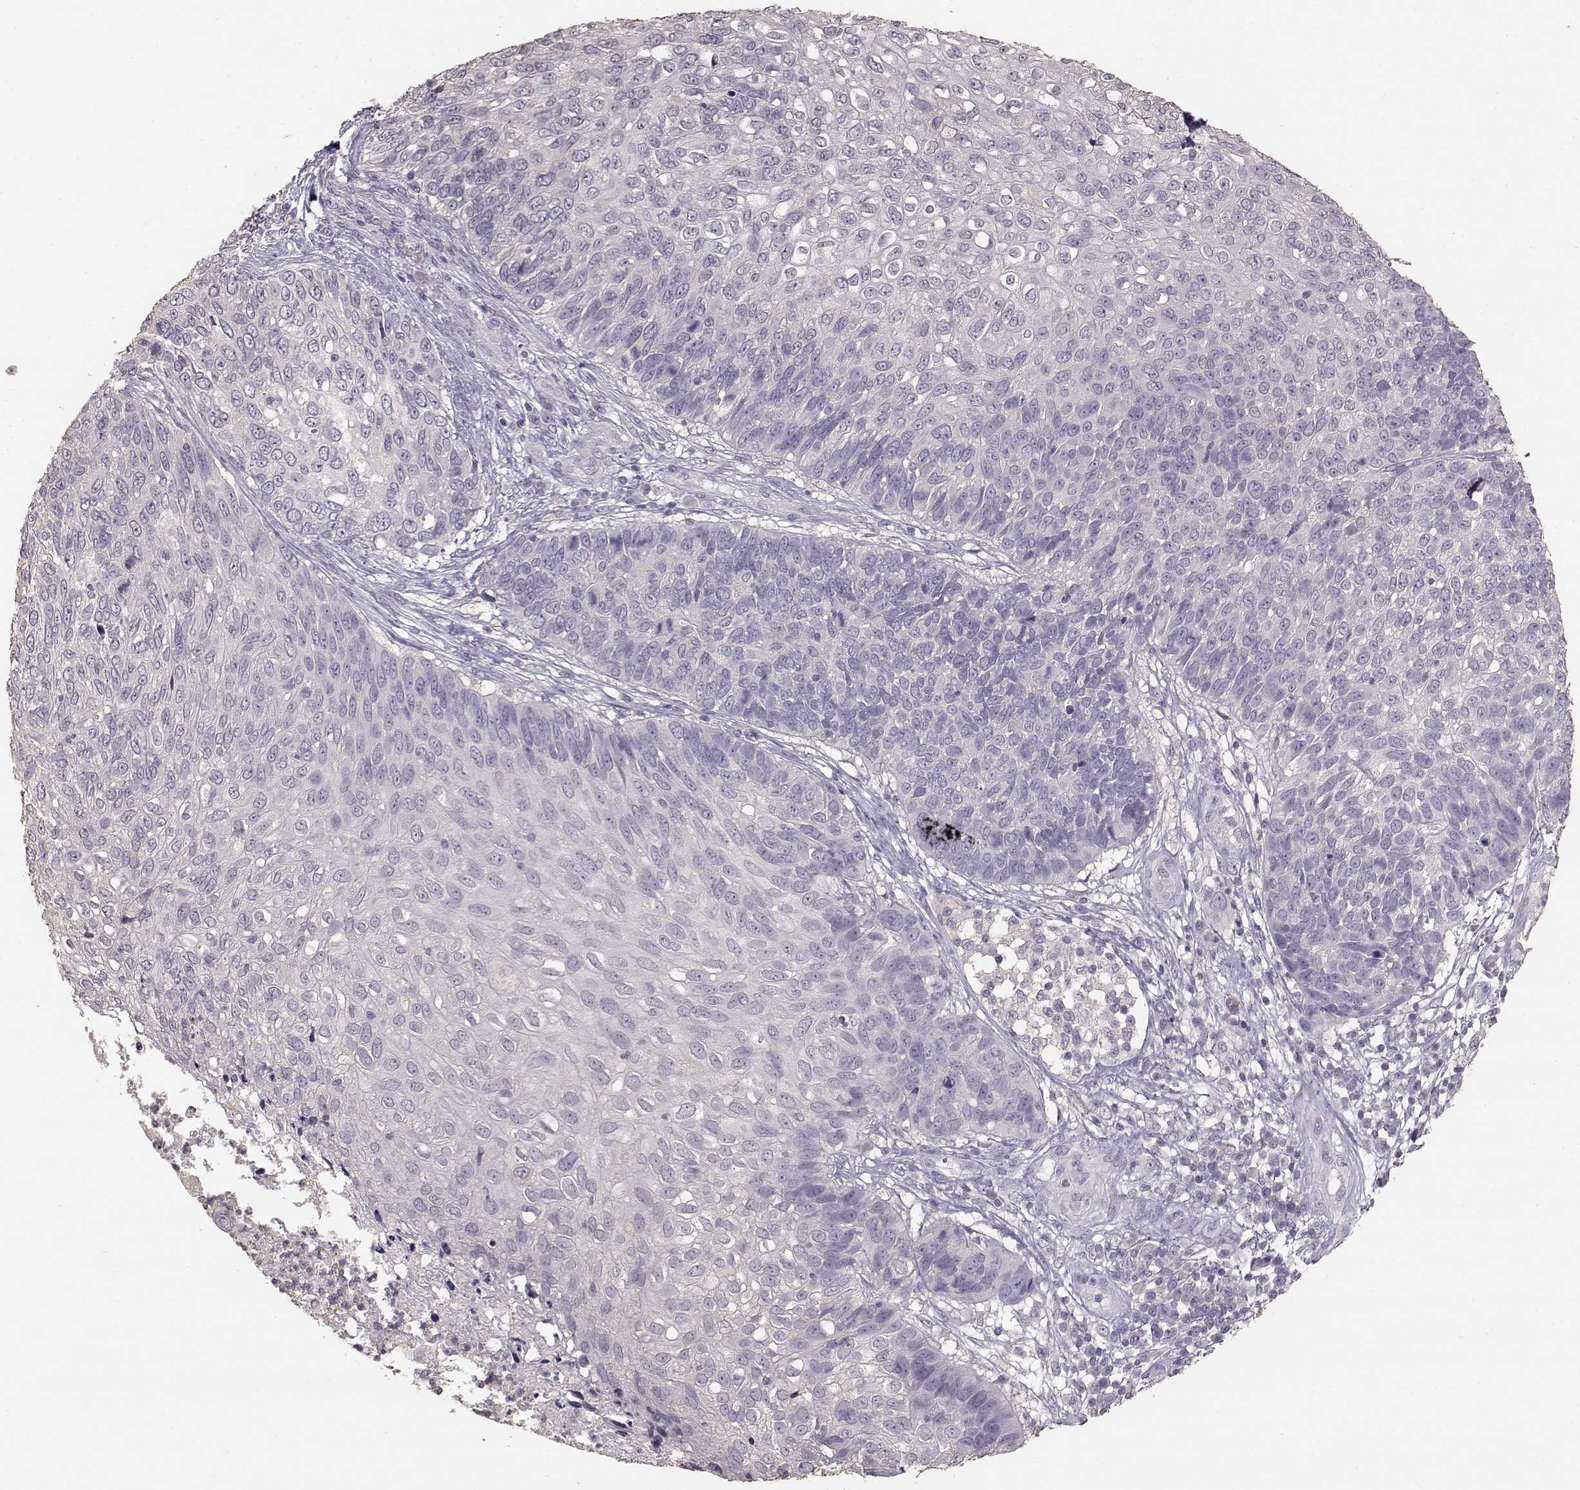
{"staining": {"intensity": "negative", "quantity": "none", "location": "none"}, "tissue": "skin cancer", "cell_type": "Tumor cells", "image_type": "cancer", "snomed": [{"axis": "morphology", "description": "Squamous cell carcinoma, NOS"}, {"axis": "topography", "description": "Skin"}], "caption": "This is an immunohistochemistry histopathology image of human squamous cell carcinoma (skin). There is no staining in tumor cells.", "gene": "UROC1", "patient": {"sex": "male", "age": 92}}